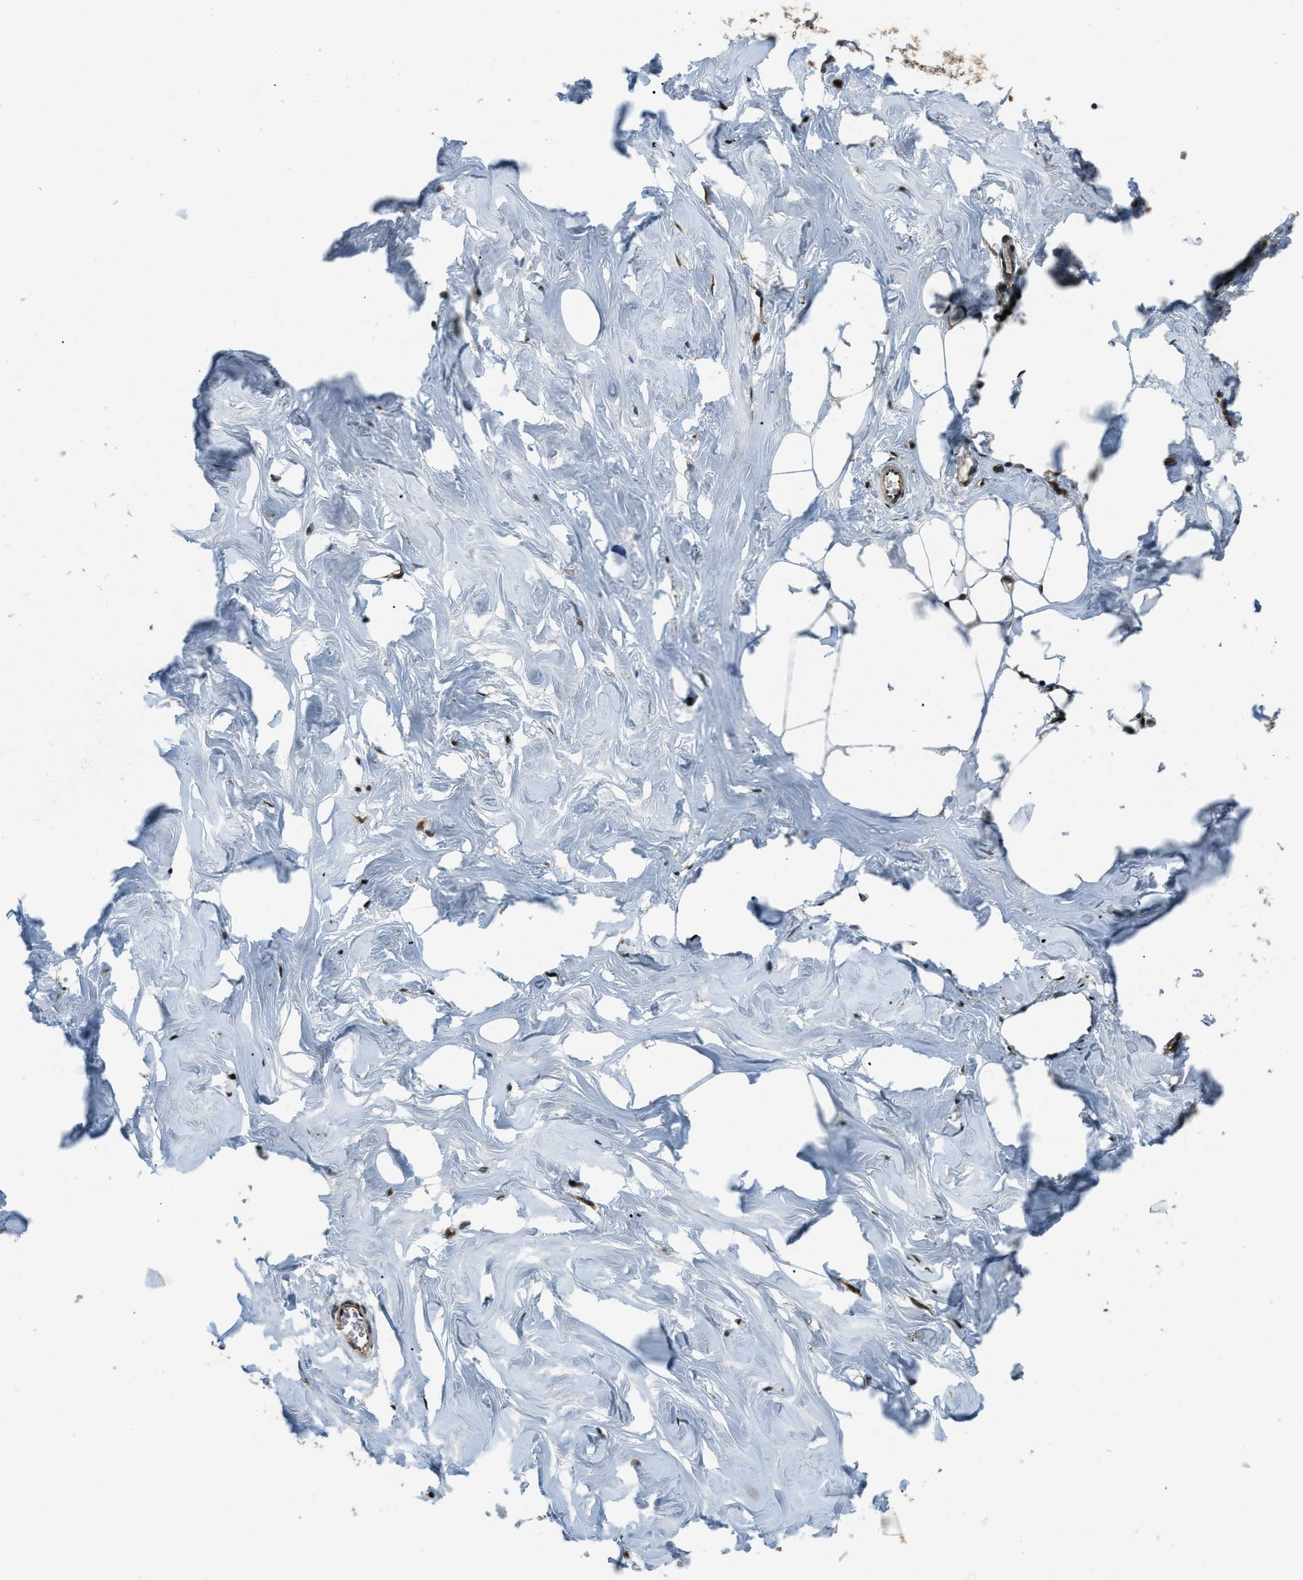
{"staining": {"intensity": "moderate", "quantity": "25%-75%", "location": "cytoplasmic/membranous"}, "tissue": "adipose tissue", "cell_type": "Adipocytes", "image_type": "normal", "snomed": [{"axis": "morphology", "description": "Normal tissue, NOS"}, {"axis": "morphology", "description": "Fibrosis, NOS"}, {"axis": "topography", "description": "Breast"}, {"axis": "topography", "description": "Adipose tissue"}], "caption": "Immunohistochemical staining of unremarkable human adipose tissue shows moderate cytoplasmic/membranous protein staining in about 25%-75% of adipocytes.", "gene": "NUDCD3", "patient": {"sex": "female", "age": 39}}